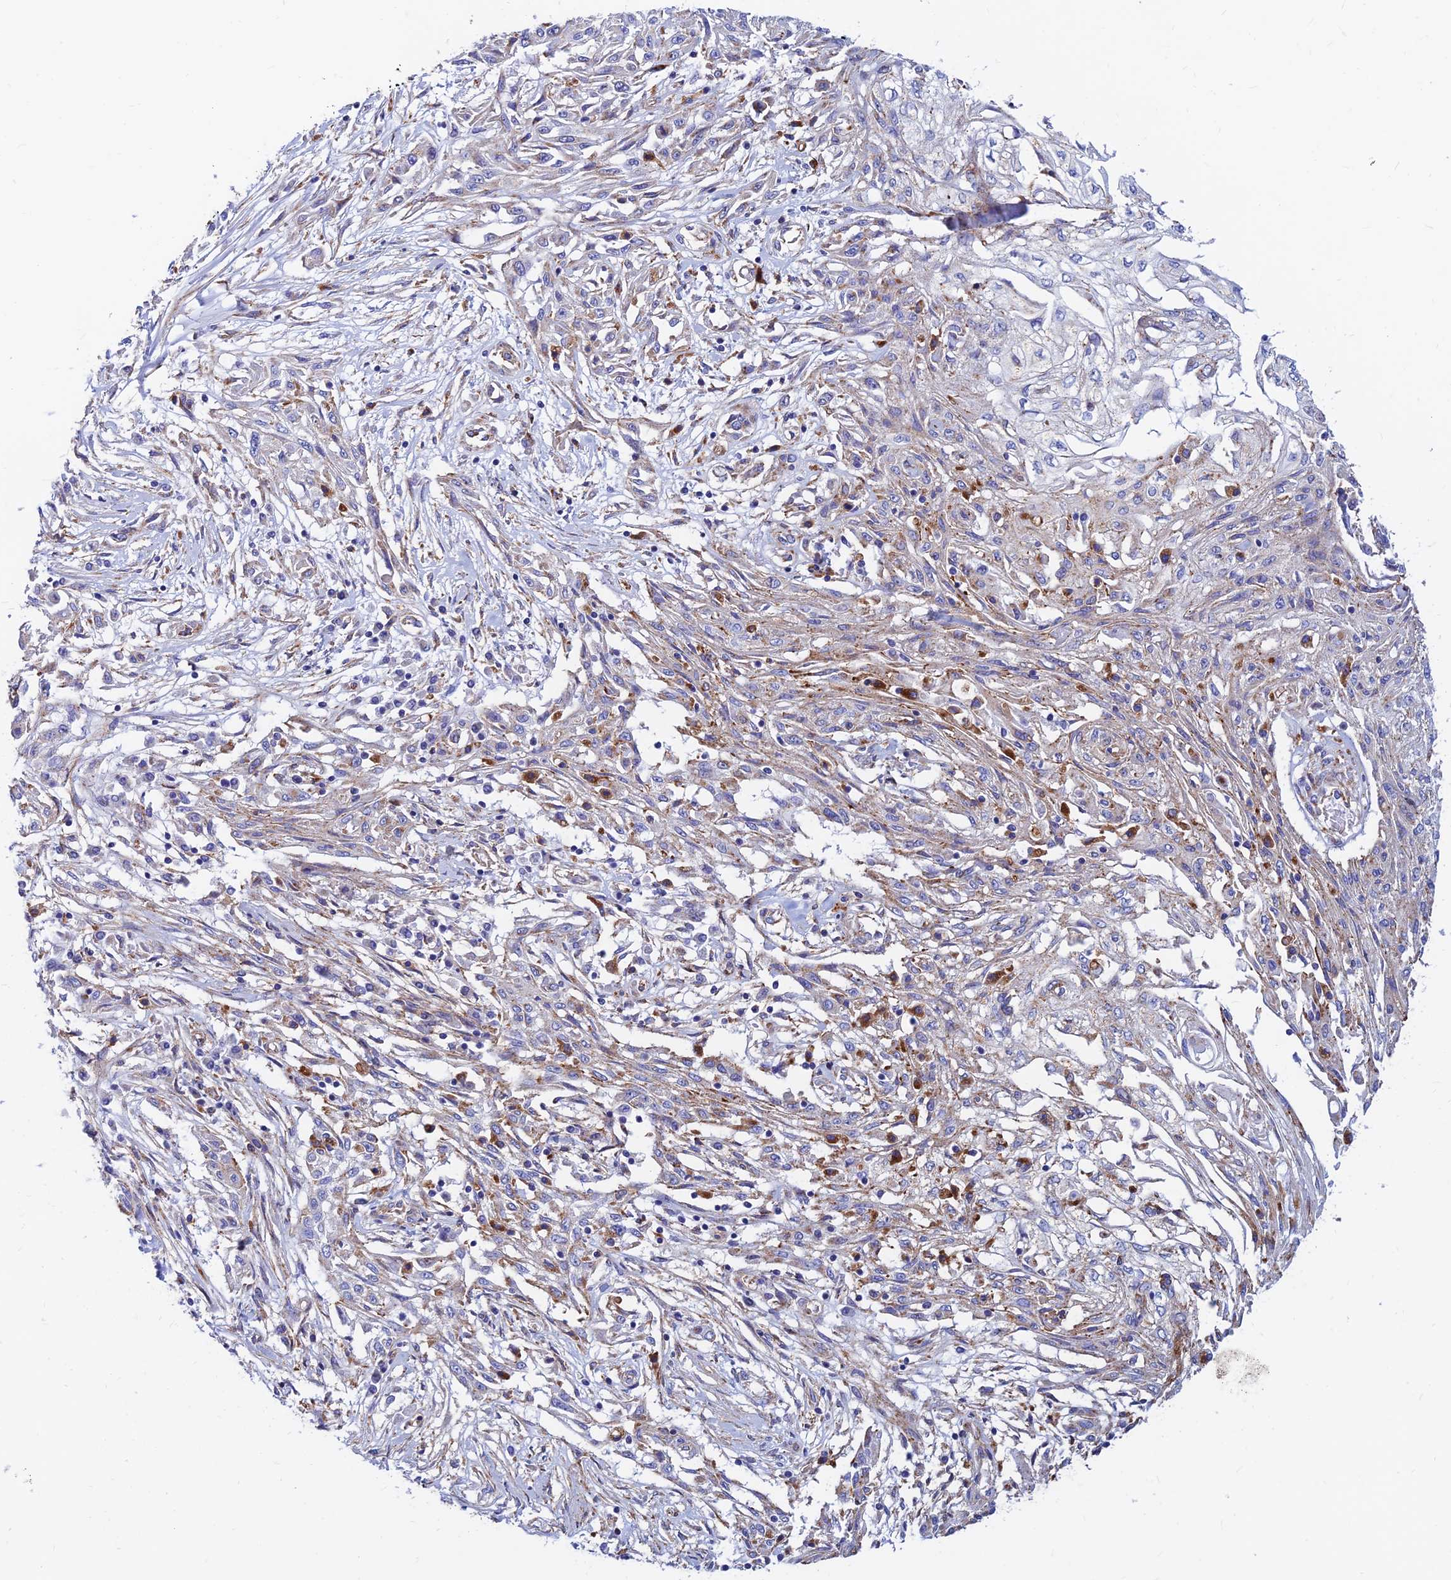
{"staining": {"intensity": "moderate", "quantity": "<25%", "location": "cytoplasmic/membranous"}, "tissue": "skin cancer", "cell_type": "Tumor cells", "image_type": "cancer", "snomed": [{"axis": "morphology", "description": "Squamous cell carcinoma, NOS"}, {"axis": "morphology", "description": "Squamous cell carcinoma, metastatic, NOS"}, {"axis": "topography", "description": "Skin"}, {"axis": "topography", "description": "Lymph node"}], "caption": "Tumor cells demonstrate low levels of moderate cytoplasmic/membranous expression in about <25% of cells in human skin metastatic squamous cell carcinoma. The staining was performed using DAB to visualize the protein expression in brown, while the nuclei were stained in blue with hematoxylin (Magnification: 20x).", "gene": "SPNS1", "patient": {"sex": "male", "age": 75}}